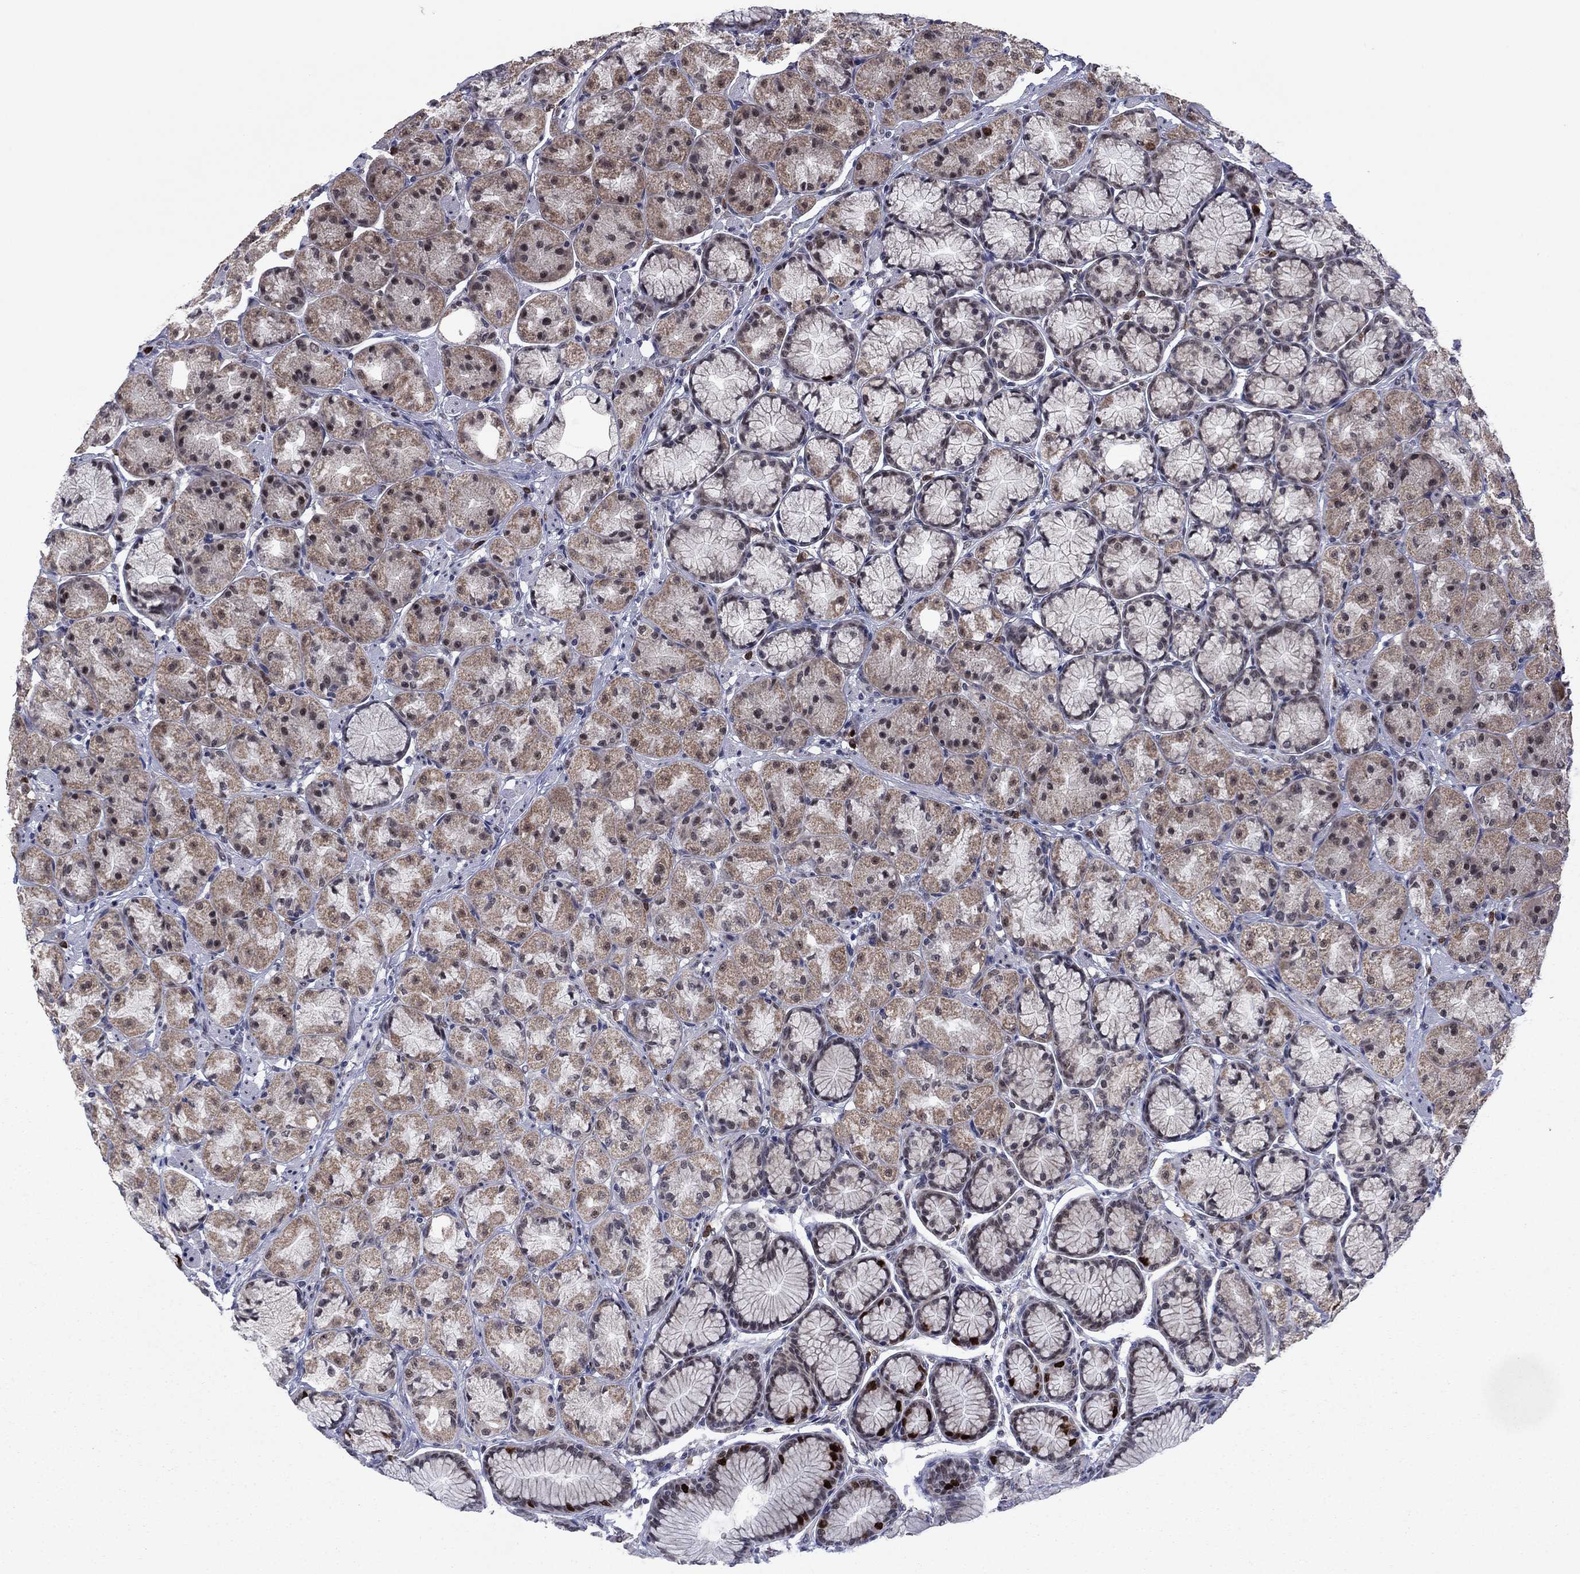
{"staining": {"intensity": "strong", "quantity": "<25%", "location": "cytoplasmic/membranous,nuclear"}, "tissue": "stomach", "cell_type": "Glandular cells", "image_type": "normal", "snomed": [{"axis": "morphology", "description": "Normal tissue, NOS"}, {"axis": "morphology", "description": "Adenocarcinoma, NOS"}, {"axis": "morphology", "description": "Adenocarcinoma, High grade"}, {"axis": "topography", "description": "Stomach, upper"}, {"axis": "topography", "description": "Stomach"}], "caption": "Stomach stained with immunohistochemistry demonstrates strong cytoplasmic/membranous,nuclear positivity in about <25% of glandular cells. Nuclei are stained in blue.", "gene": "CDCA5", "patient": {"sex": "female", "age": 65}}